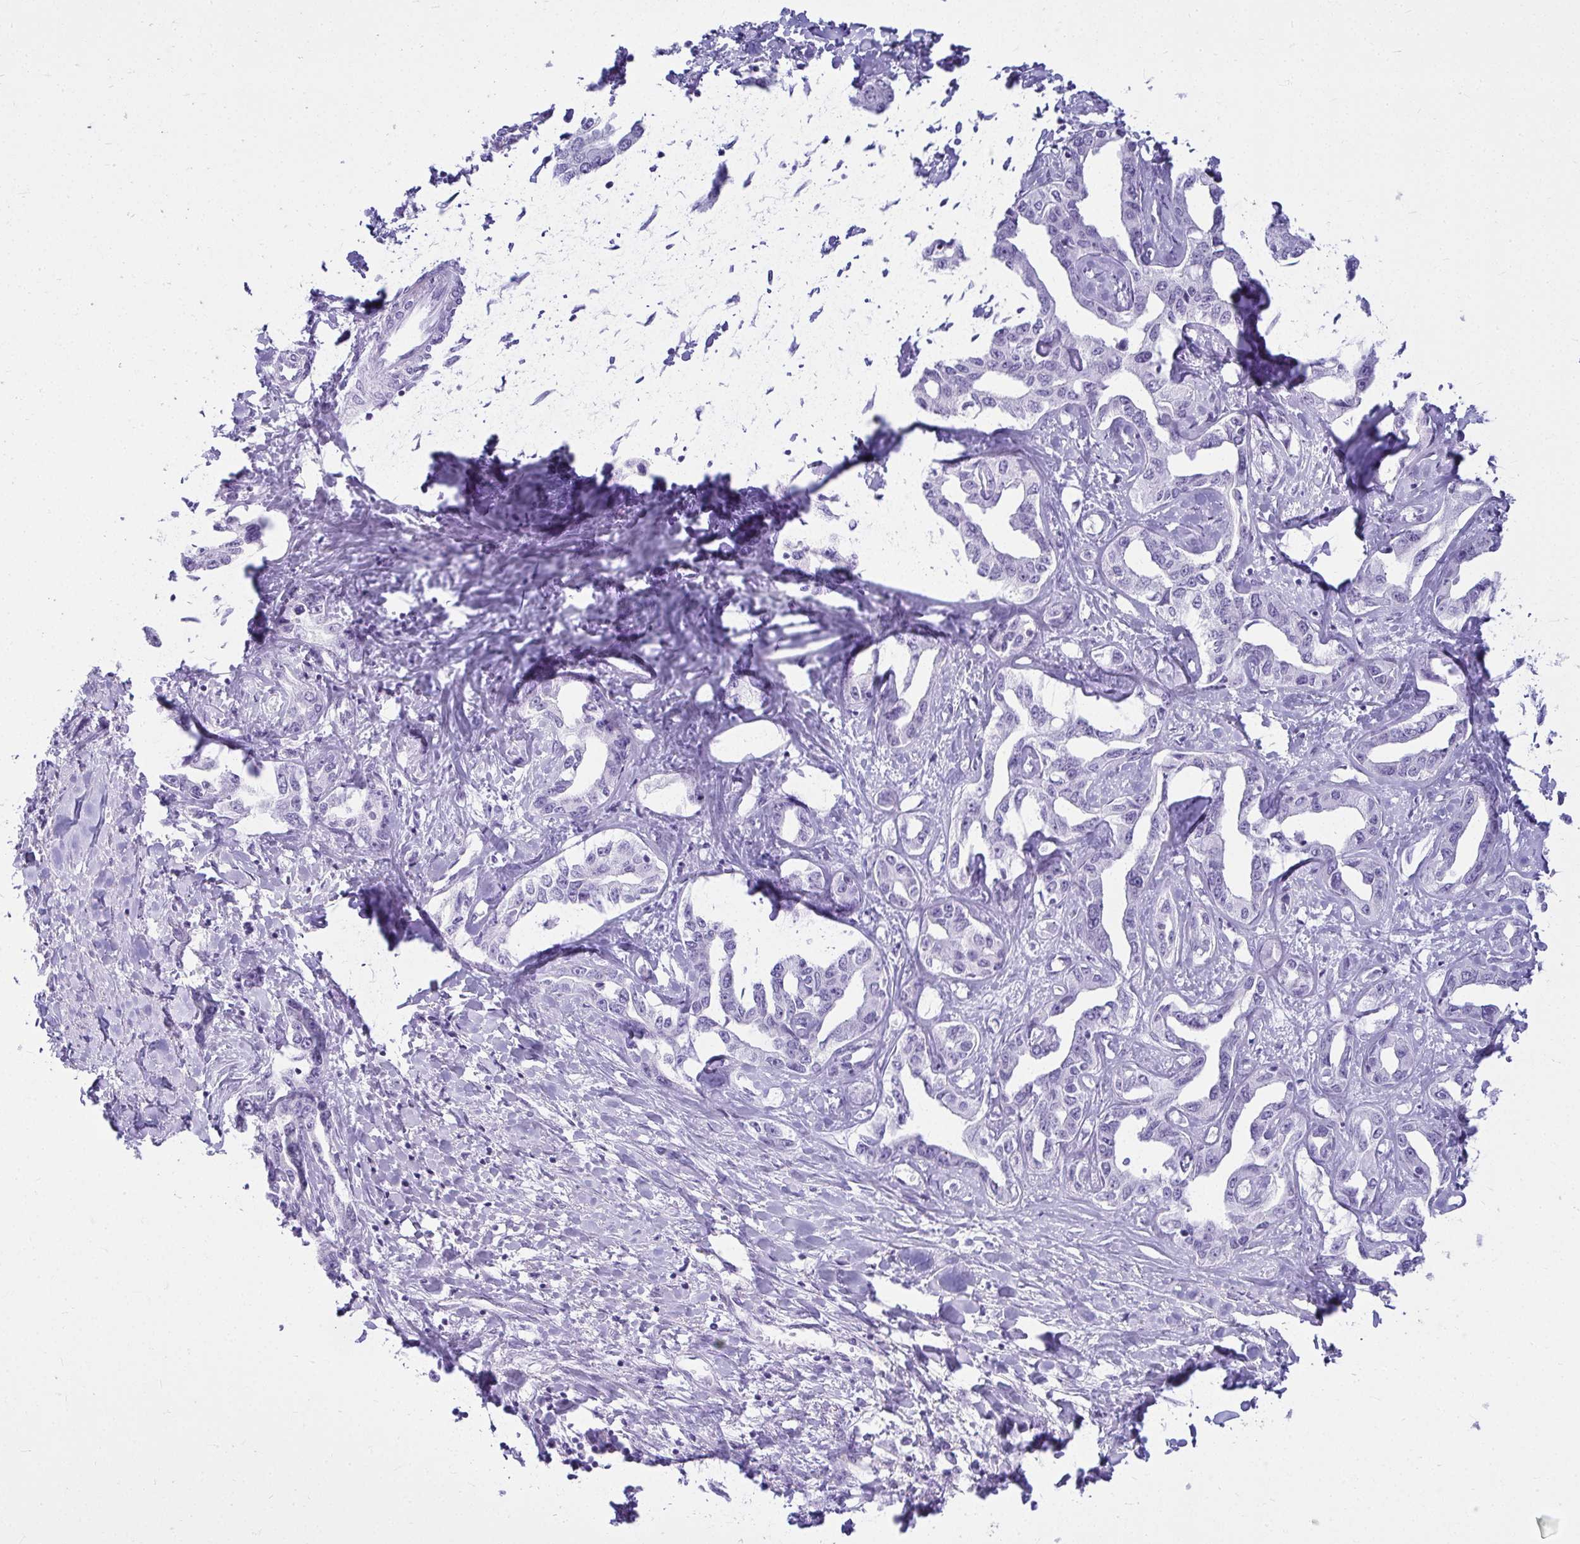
{"staining": {"intensity": "negative", "quantity": "none", "location": "none"}, "tissue": "liver cancer", "cell_type": "Tumor cells", "image_type": "cancer", "snomed": [{"axis": "morphology", "description": "Cholangiocarcinoma"}, {"axis": "topography", "description": "Liver"}], "caption": "Protein analysis of liver cancer demonstrates no significant positivity in tumor cells.", "gene": "CLGN", "patient": {"sex": "male", "age": 59}}